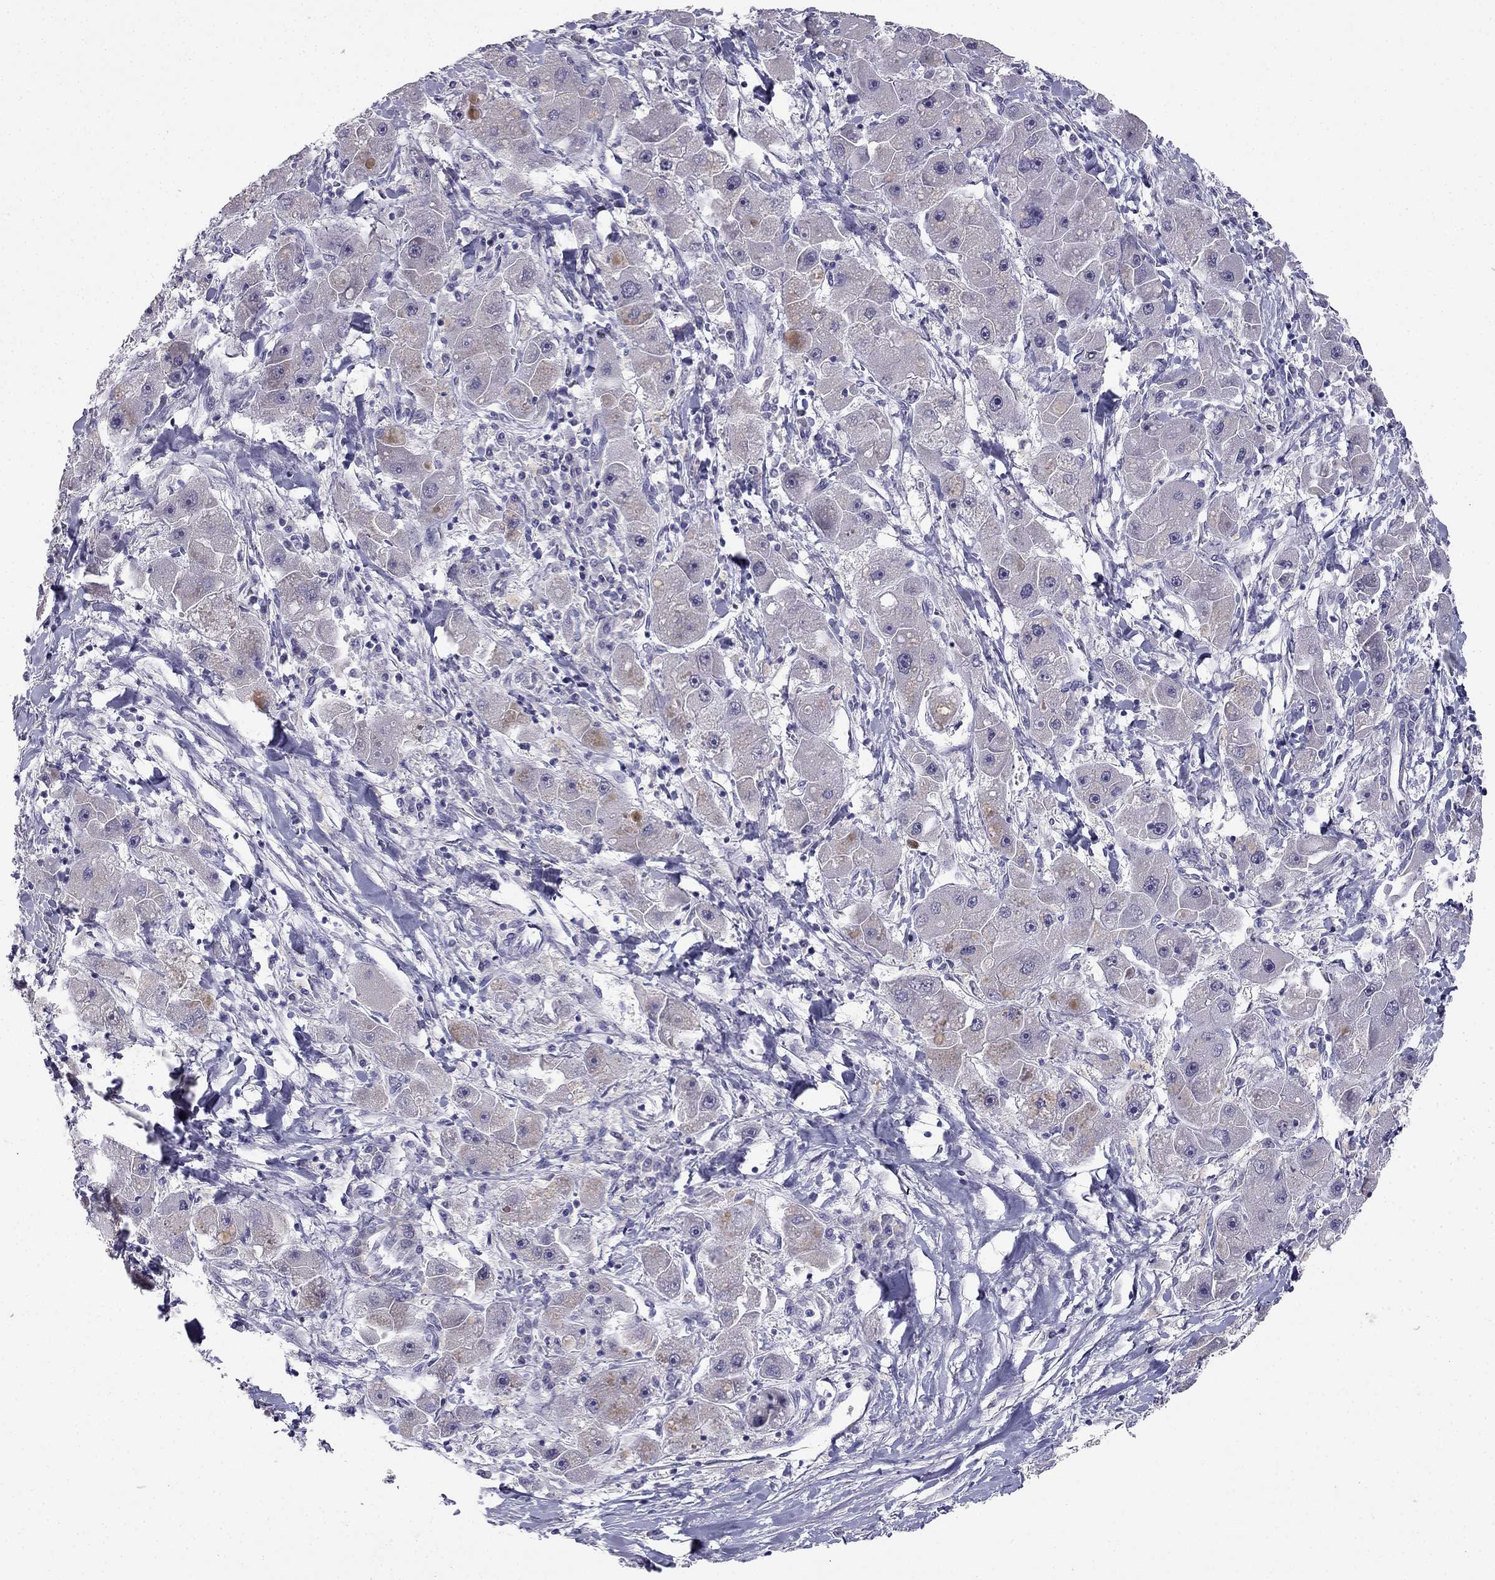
{"staining": {"intensity": "weak", "quantity": "<25%", "location": "cytoplasmic/membranous"}, "tissue": "liver cancer", "cell_type": "Tumor cells", "image_type": "cancer", "snomed": [{"axis": "morphology", "description": "Carcinoma, Hepatocellular, NOS"}, {"axis": "topography", "description": "Liver"}], "caption": "The micrograph demonstrates no significant expression in tumor cells of hepatocellular carcinoma (liver).", "gene": "C16orf89", "patient": {"sex": "male", "age": 24}}